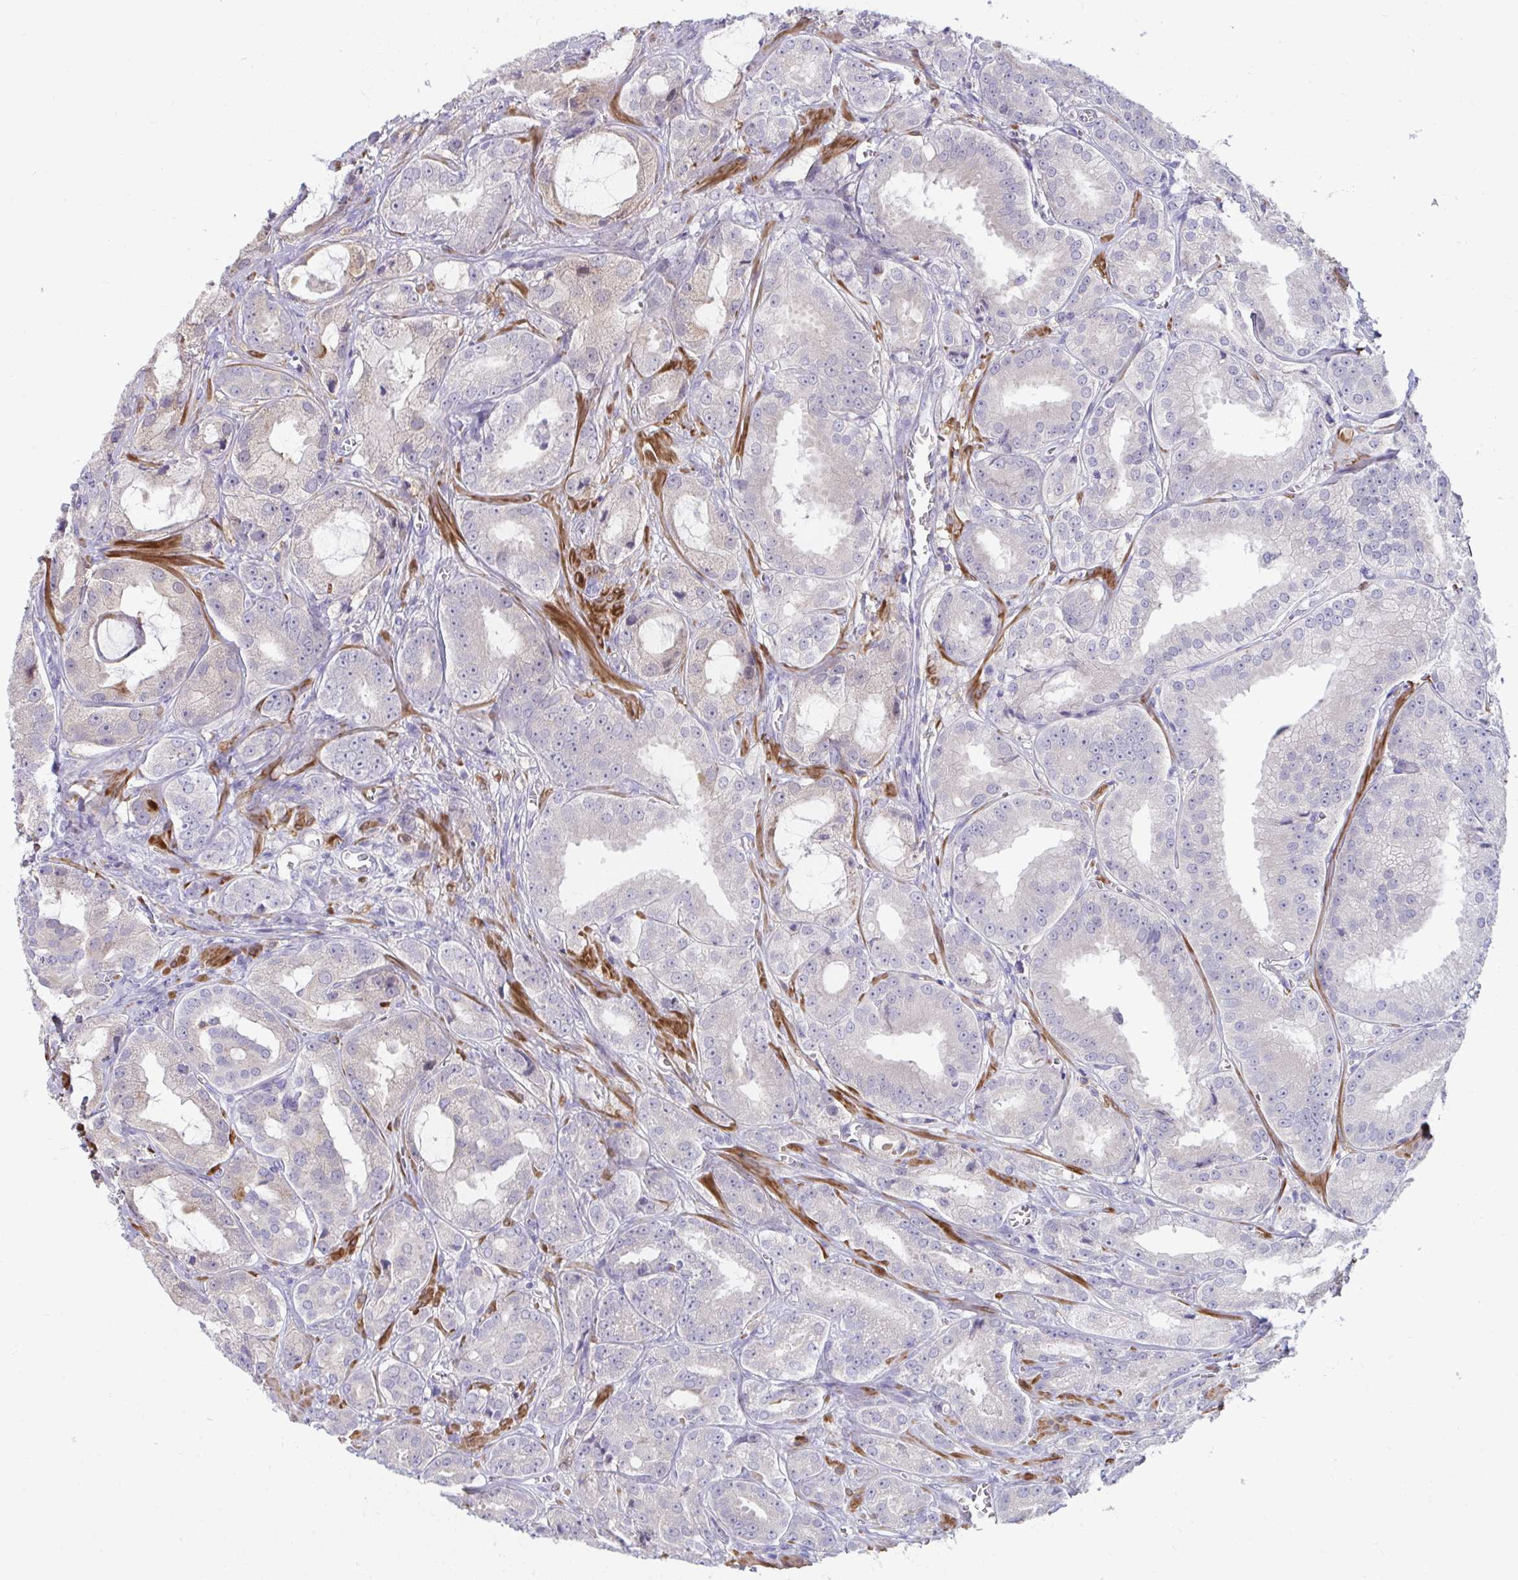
{"staining": {"intensity": "negative", "quantity": "none", "location": "none"}, "tissue": "prostate cancer", "cell_type": "Tumor cells", "image_type": "cancer", "snomed": [{"axis": "morphology", "description": "Adenocarcinoma, High grade"}, {"axis": "topography", "description": "Prostate"}], "caption": "This is an IHC image of prostate high-grade adenocarcinoma. There is no expression in tumor cells.", "gene": "PIGZ", "patient": {"sex": "male", "age": 64}}